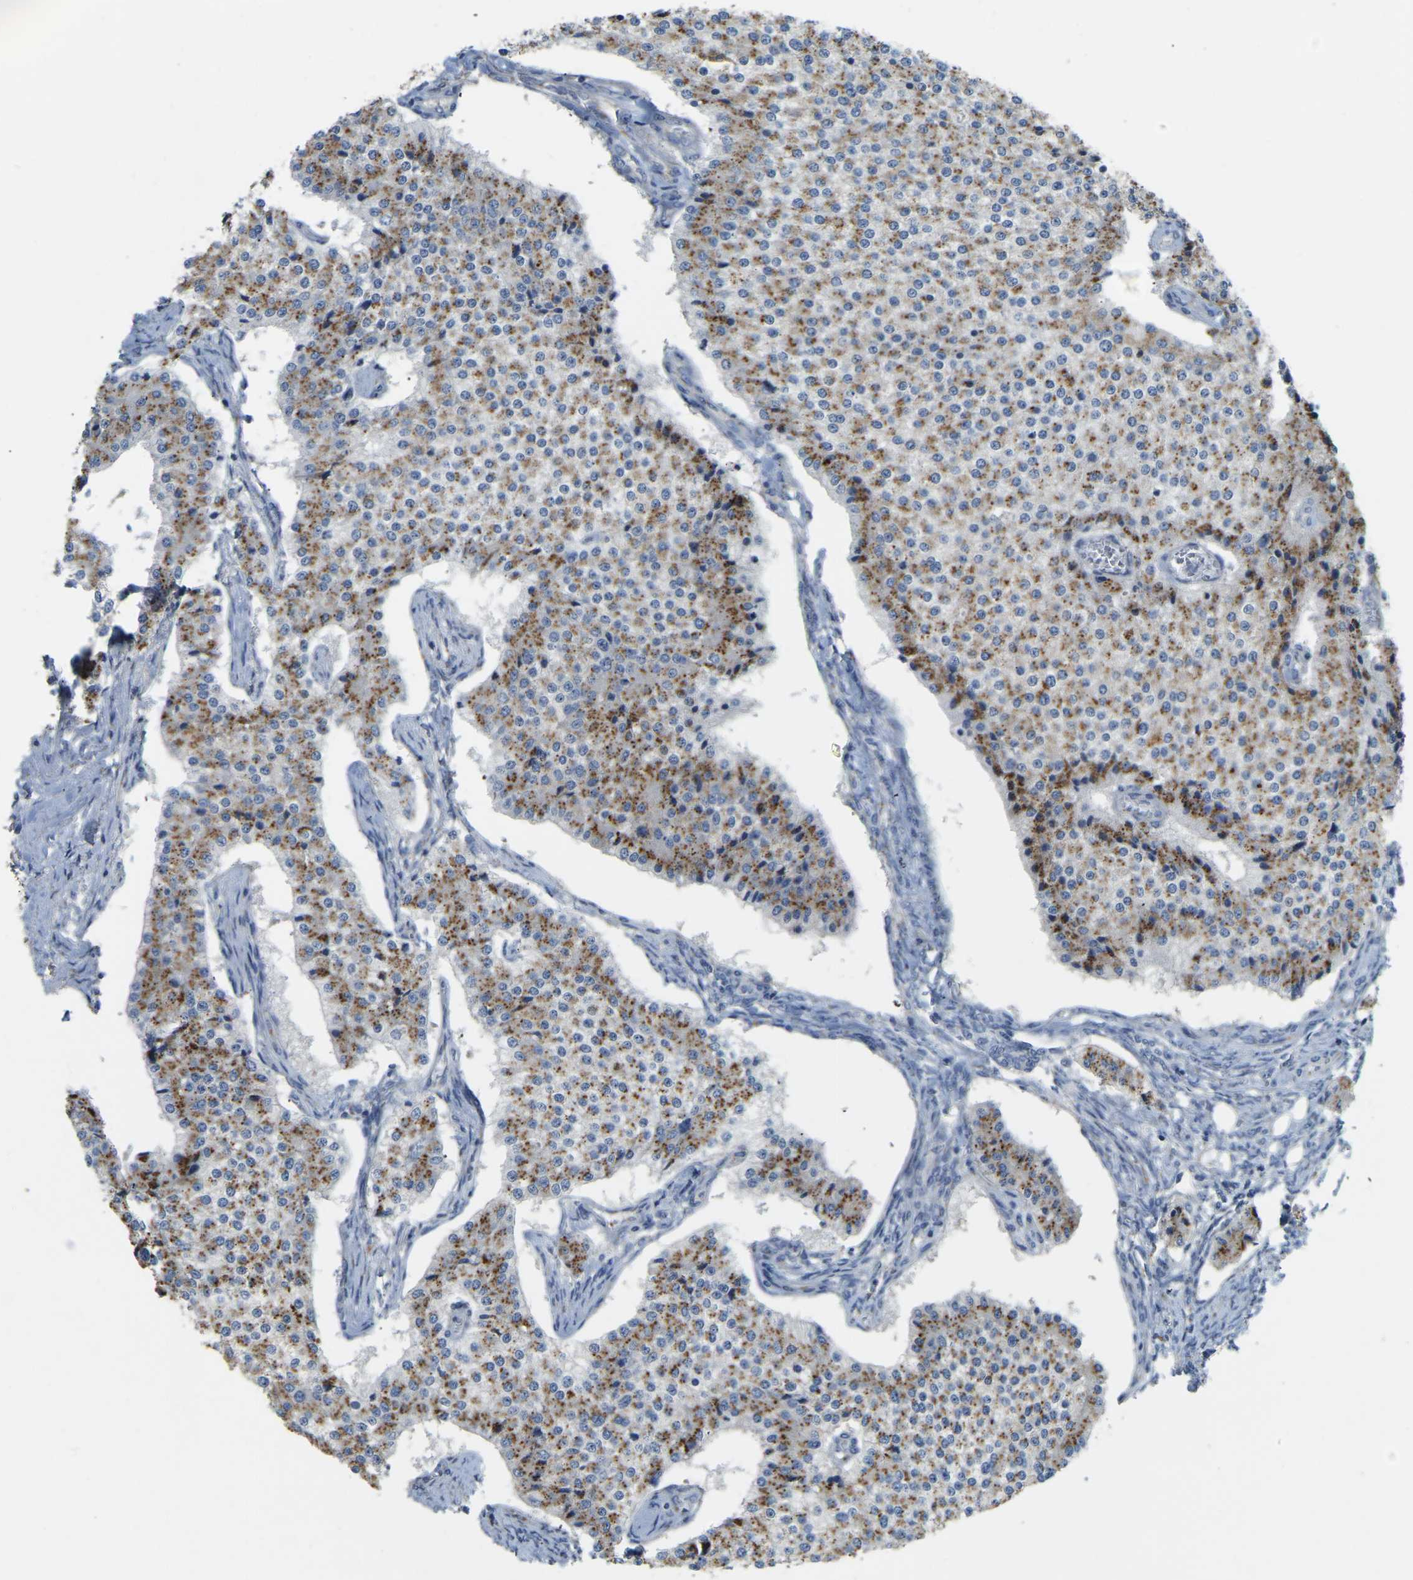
{"staining": {"intensity": "moderate", "quantity": ">75%", "location": "cytoplasmic/membranous"}, "tissue": "carcinoid", "cell_type": "Tumor cells", "image_type": "cancer", "snomed": [{"axis": "morphology", "description": "Carcinoid, malignant, NOS"}, {"axis": "topography", "description": "Colon"}], "caption": "The photomicrograph exhibits a brown stain indicating the presence of a protein in the cytoplasmic/membranous of tumor cells in carcinoid (malignant).", "gene": "FAM174A", "patient": {"sex": "female", "age": 52}}